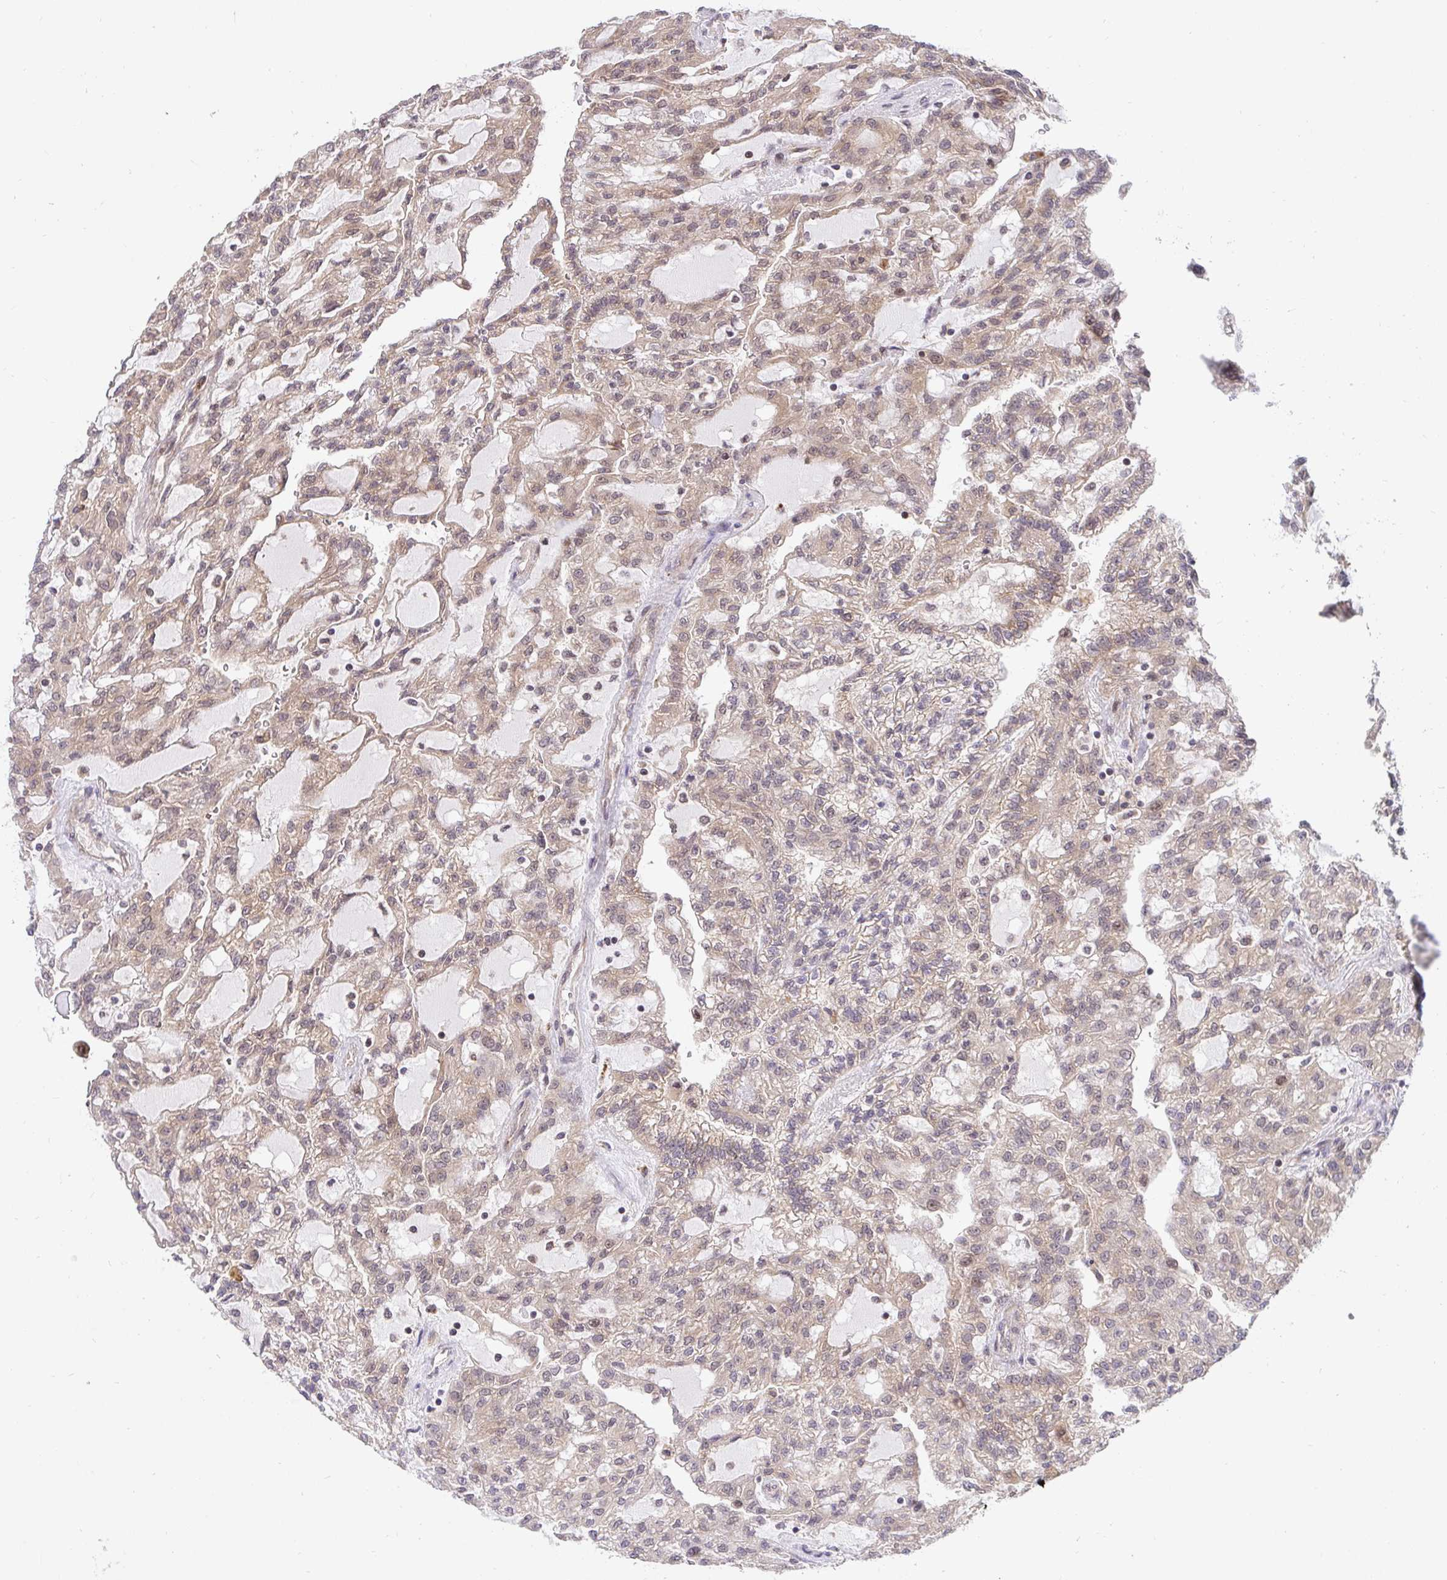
{"staining": {"intensity": "weak", "quantity": ">75%", "location": "cytoplasmic/membranous"}, "tissue": "renal cancer", "cell_type": "Tumor cells", "image_type": "cancer", "snomed": [{"axis": "morphology", "description": "Adenocarcinoma, NOS"}, {"axis": "topography", "description": "Kidney"}], "caption": "This photomicrograph exhibits immunohistochemistry staining of renal adenocarcinoma, with low weak cytoplasmic/membranous staining in approximately >75% of tumor cells.", "gene": "ERI1", "patient": {"sex": "male", "age": 63}}